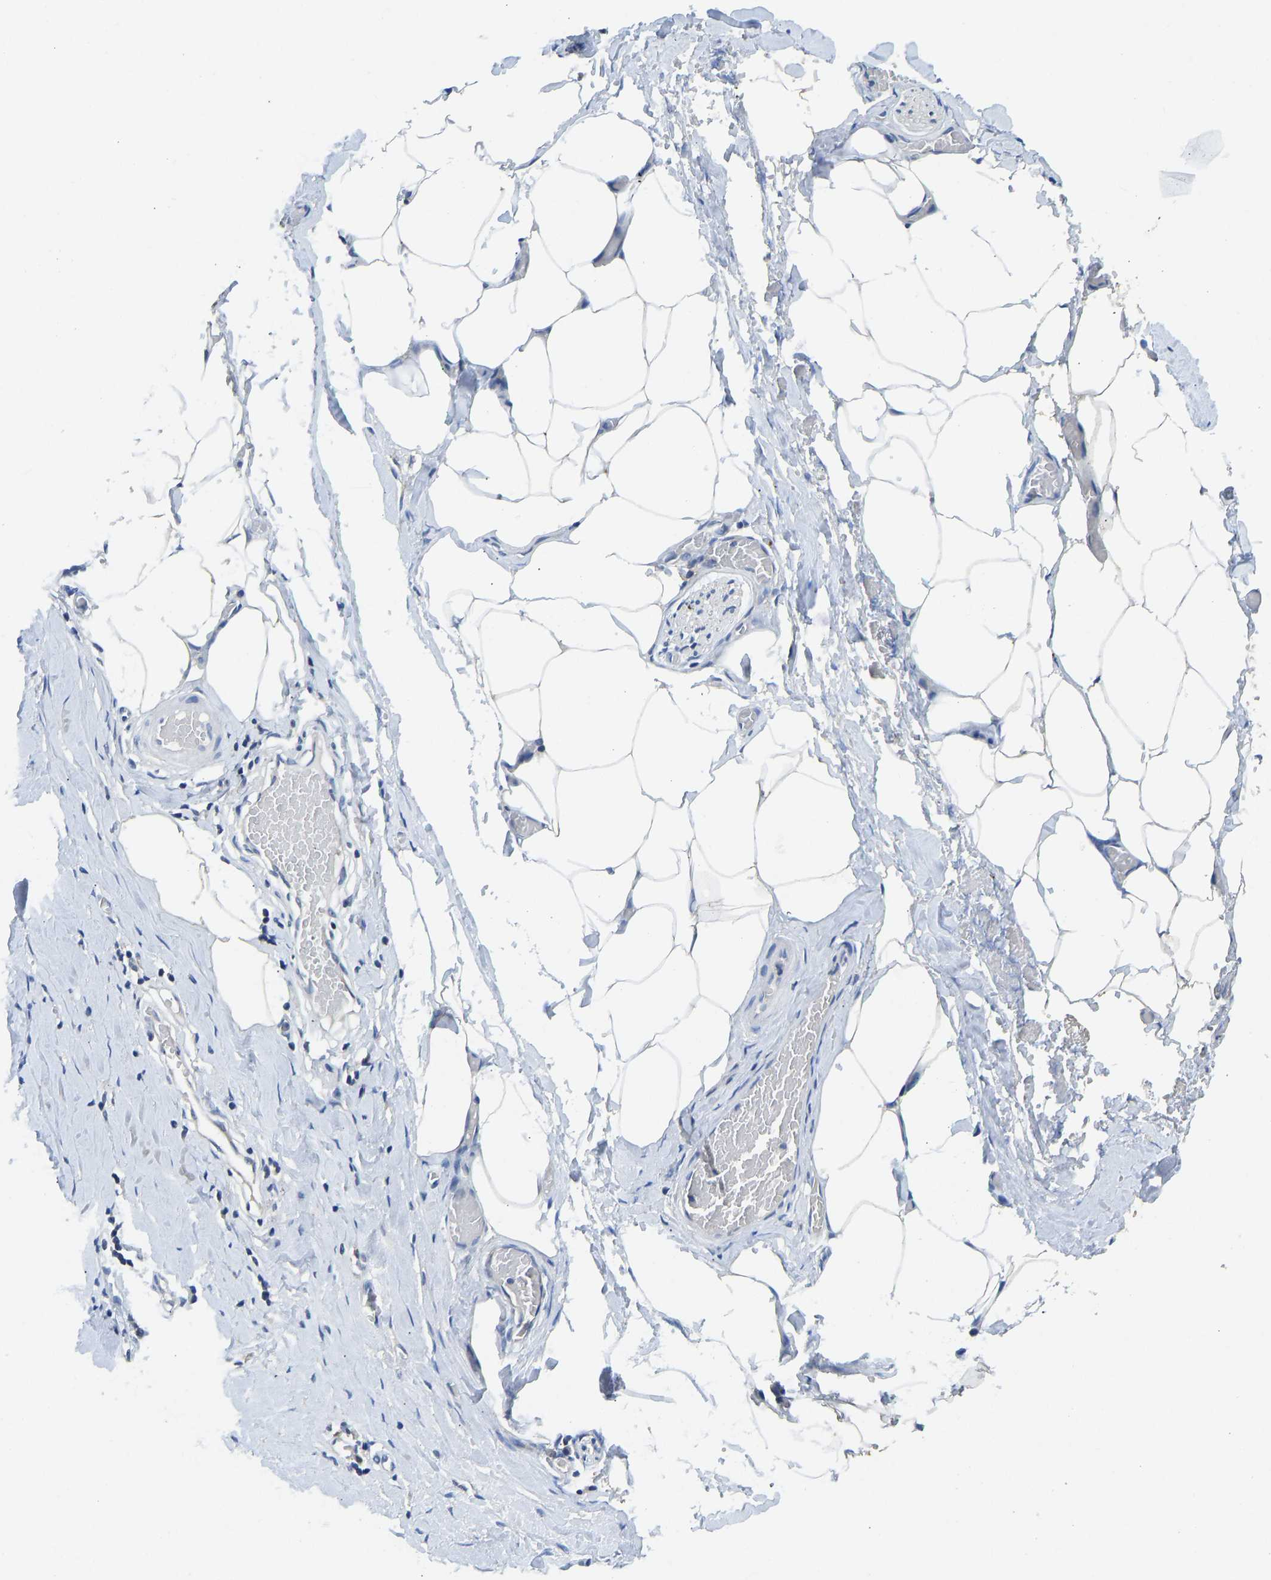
{"staining": {"intensity": "weak", "quantity": "<25%", "location": "cytoplasmic/membranous"}, "tissue": "adipose tissue", "cell_type": "Adipocytes", "image_type": "normal", "snomed": [{"axis": "morphology", "description": "Normal tissue, NOS"}, {"axis": "morphology", "description": "Adenocarcinoma, NOS"}, {"axis": "topography", "description": "Colon"}, {"axis": "topography", "description": "Peripheral nerve tissue"}], "caption": "Immunohistochemical staining of benign adipose tissue shows no significant staining in adipocytes.", "gene": "NDRG3", "patient": {"sex": "male", "age": 14}}